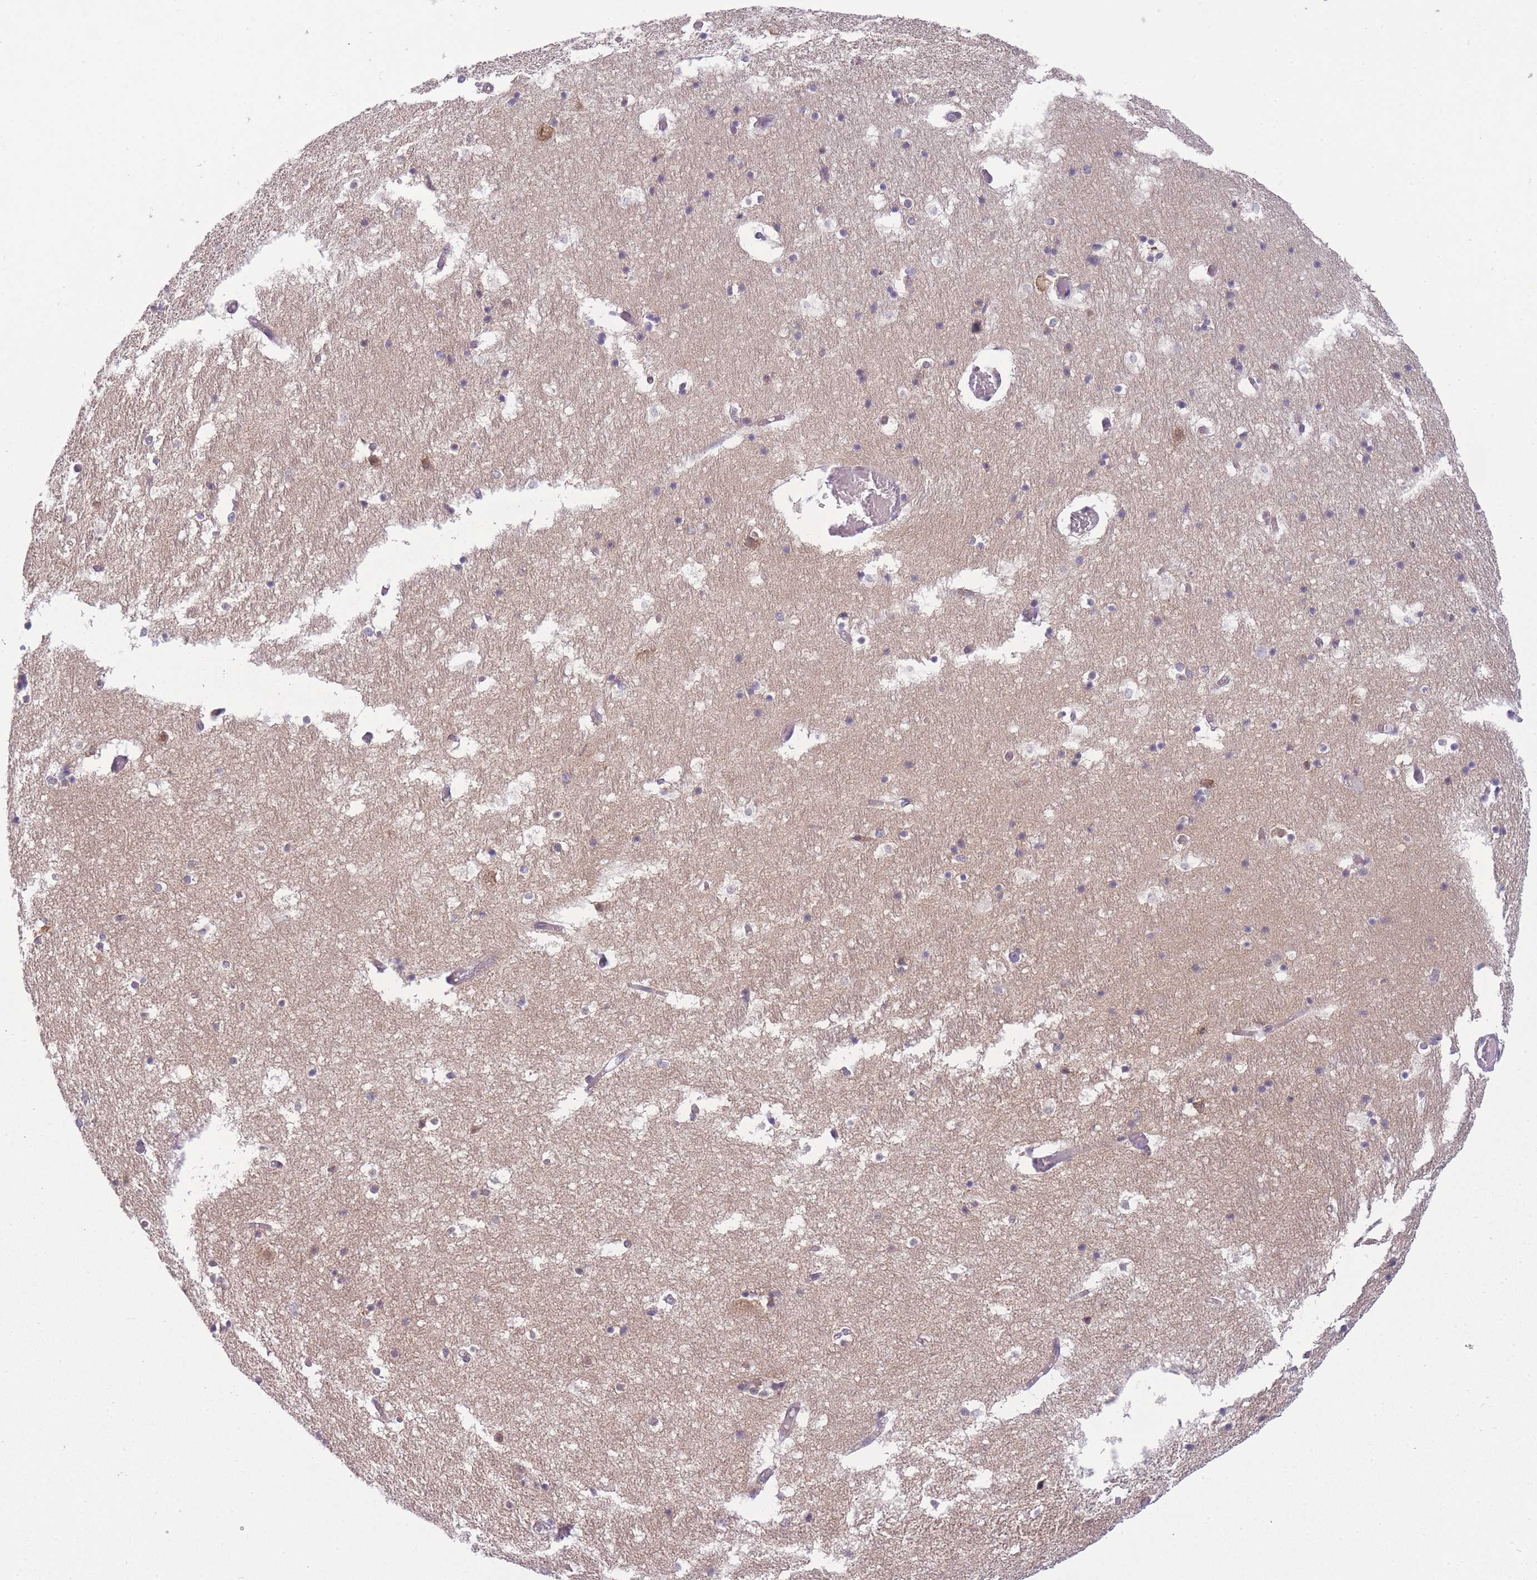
{"staining": {"intensity": "negative", "quantity": "none", "location": "none"}, "tissue": "hippocampus", "cell_type": "Glial cells", "image_type": "normal", "snomed": [{"axis": "morphology", "description": "Normal tissue, NOS"}, {"axis": "topography", "description": "Hippocampus"}], "caption": "The photomicrograph shows no staining of glial cells in benign hippocampus.", "gene": "PFDN6", "patient": {"sex": "female", "age": 52}}